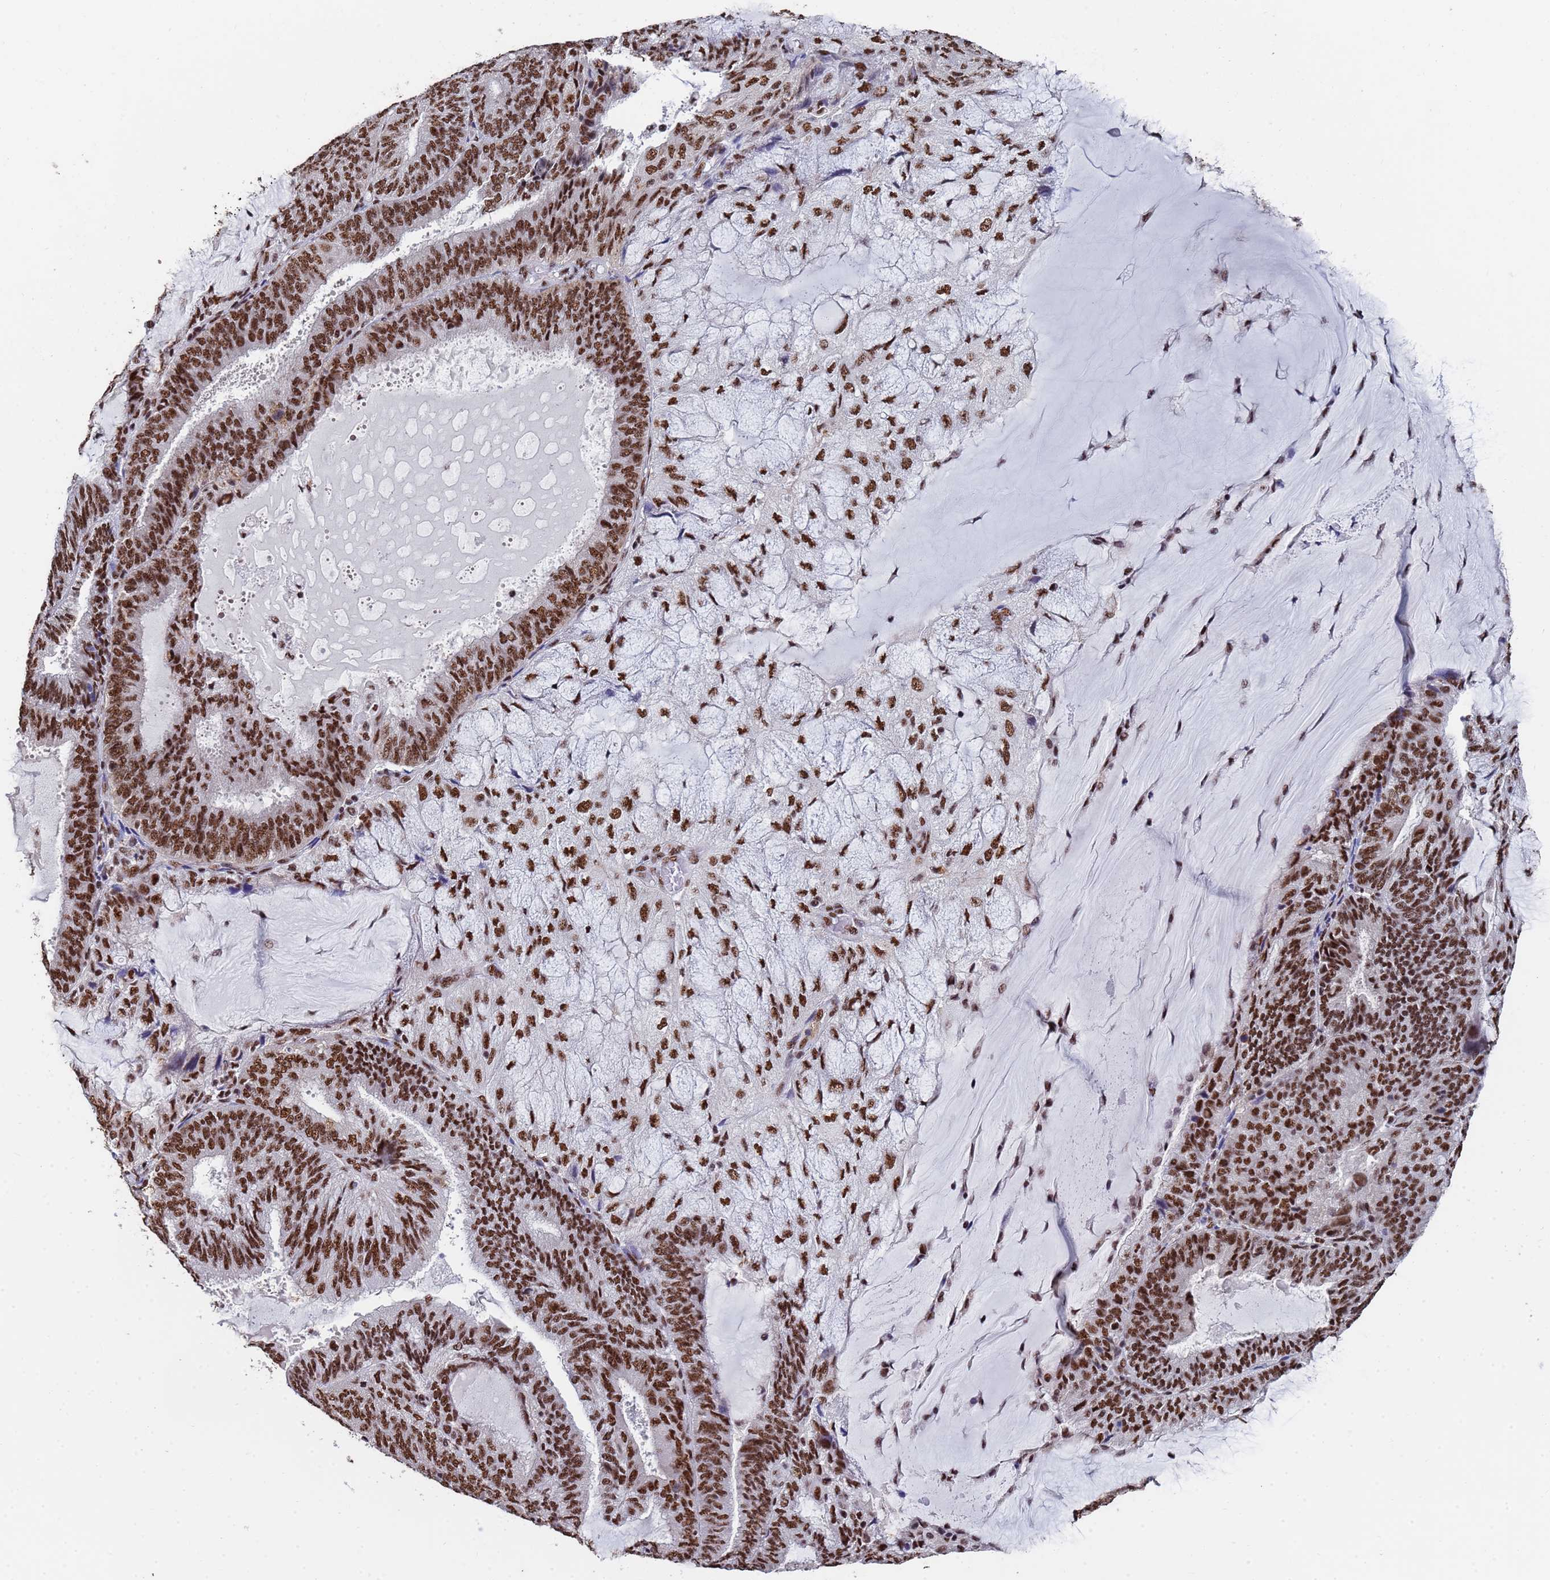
{"staining": {"intensity": "strong", "quantity": ">75%", "location": "nuclear"}, "tissue": "endometrial cancer", "cell_type": "Tumor cells", "image_type": "cancer", "snomed": [{"axis": "morphology", "description": "Adenocarcinoma, NOS"}, {"axis": "topography", "description": "Endometrium"}], "caption": "Immunohistochemical staining of human endometrial cancer (adenocarcinoma) reveals strong nuclear protein staining in approximately >75% of tumor cells. The staining was performed using DAB, with brown indicating positive protein expression. Nuclei are stained blue with hematoxylin.", "gene": "SF3B2", "patient": {"sex": "female", "age": 81}}